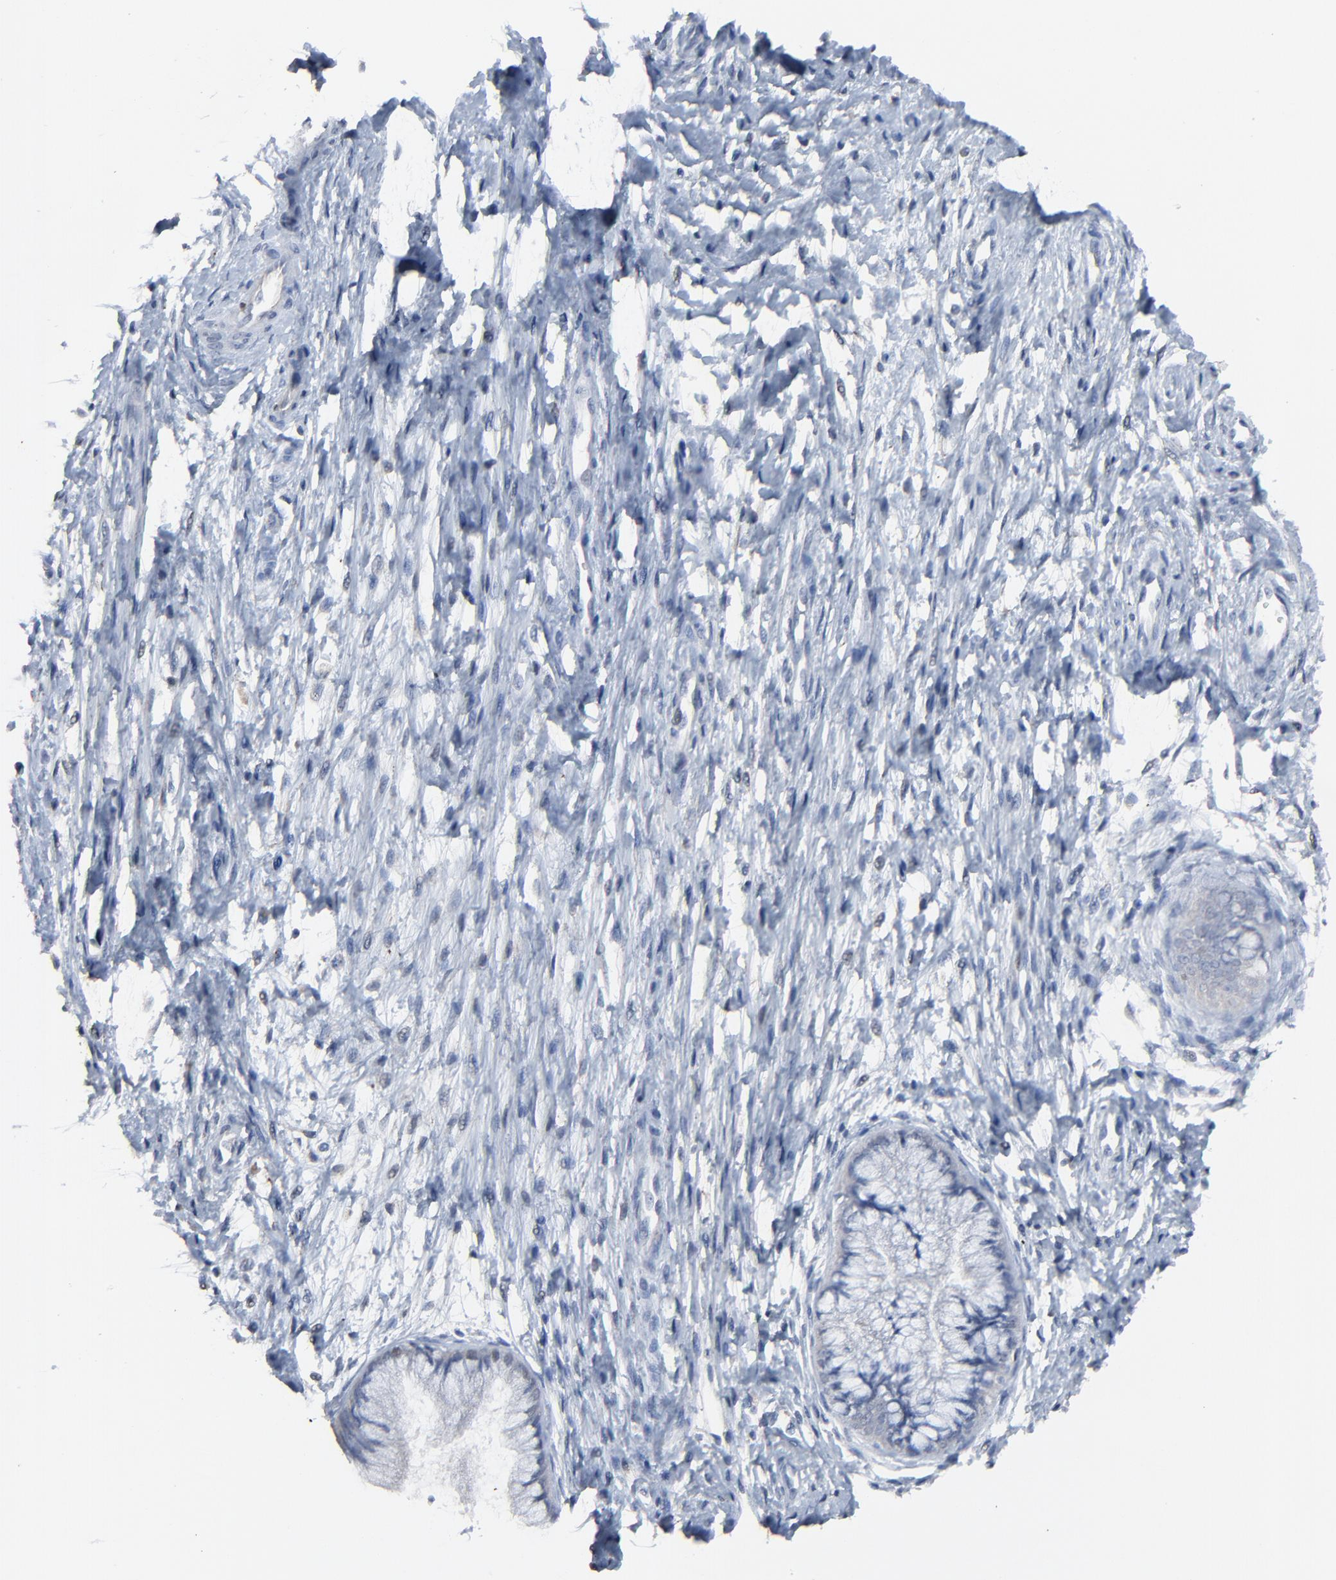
{"staining": {"intensity": "negative", "quantity": "none", "location": "none"}, "tissue": "cervix", "cell_type": "Glandular cells", "image_type": "normal", "snomed": [{"axis": "morphology", "description": "Normal tissue, NOS"}, {"axis": "topography", "description": "Cervix"}], "caption": "An IHC image of benign cervix is shown. There is no staining in glandular cells of cervix. (Stains: DAB IHC with hematoxylin counter stain, Microscopy: brightfield microscopy at high magnification).", "gene": "BIRC3", "patient": {"sex": "female", "age": 39}}